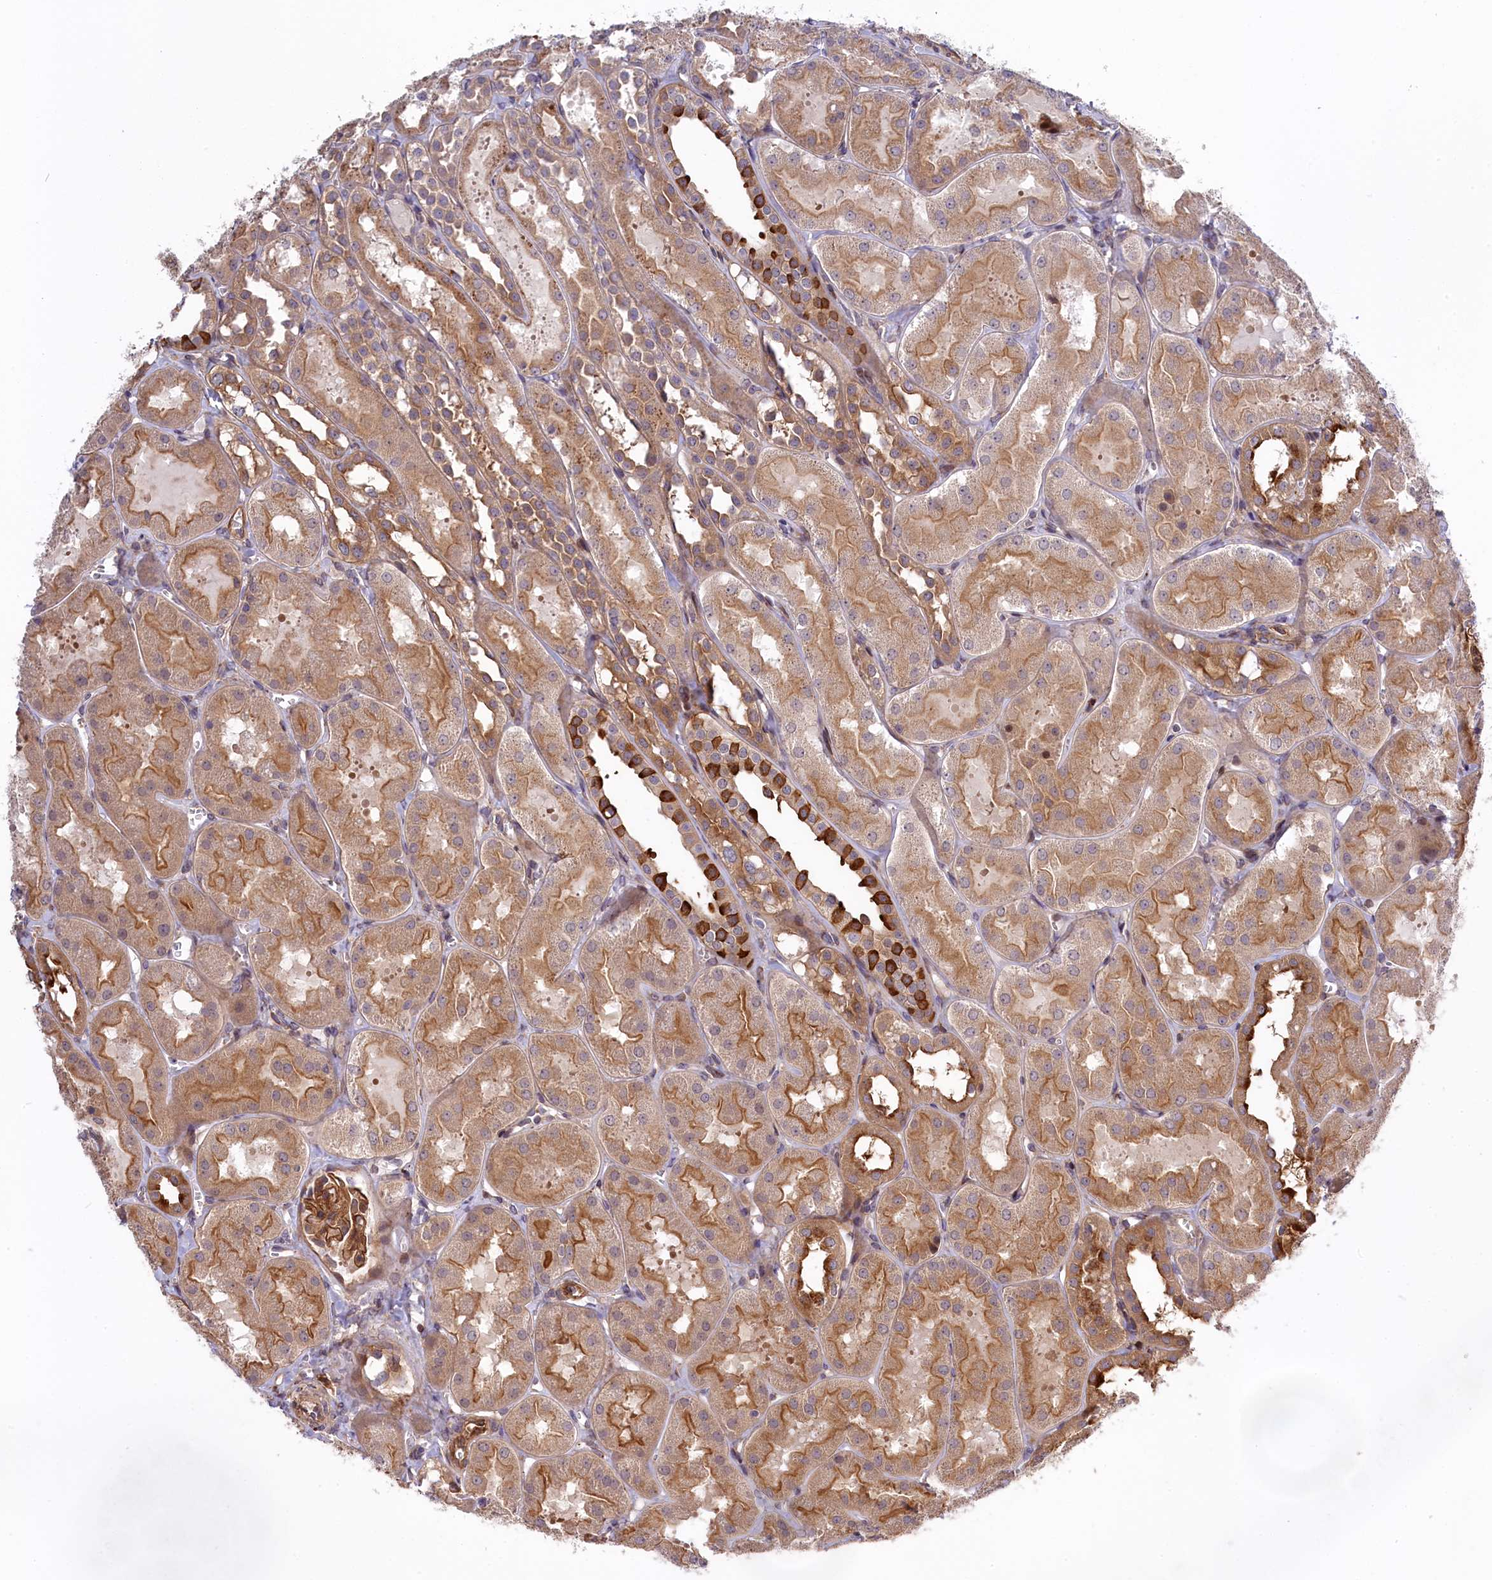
{"staining": {"intensity": "strong", "quantity": ">75%", "location": "cytoplasmic/membranous"}, "tissue": "kidney", "cell_type": "Cells in glomeruli", "image_type": "normal", "snomed": [{"axis": "morphology", "description": "Normal tissue, NOS"}, {"axis": "topography", "description": "Kidney"}, {"axis": "topography", "description": "Urinary bladder"}], "caption": "Cells in glomeruli display high levels of strong cytoplasmic/membranous expression in approximately >75% of cells in benign human kidney.", "gene": "DDX60L", "patient": {"sex": "male", "age": 16}}